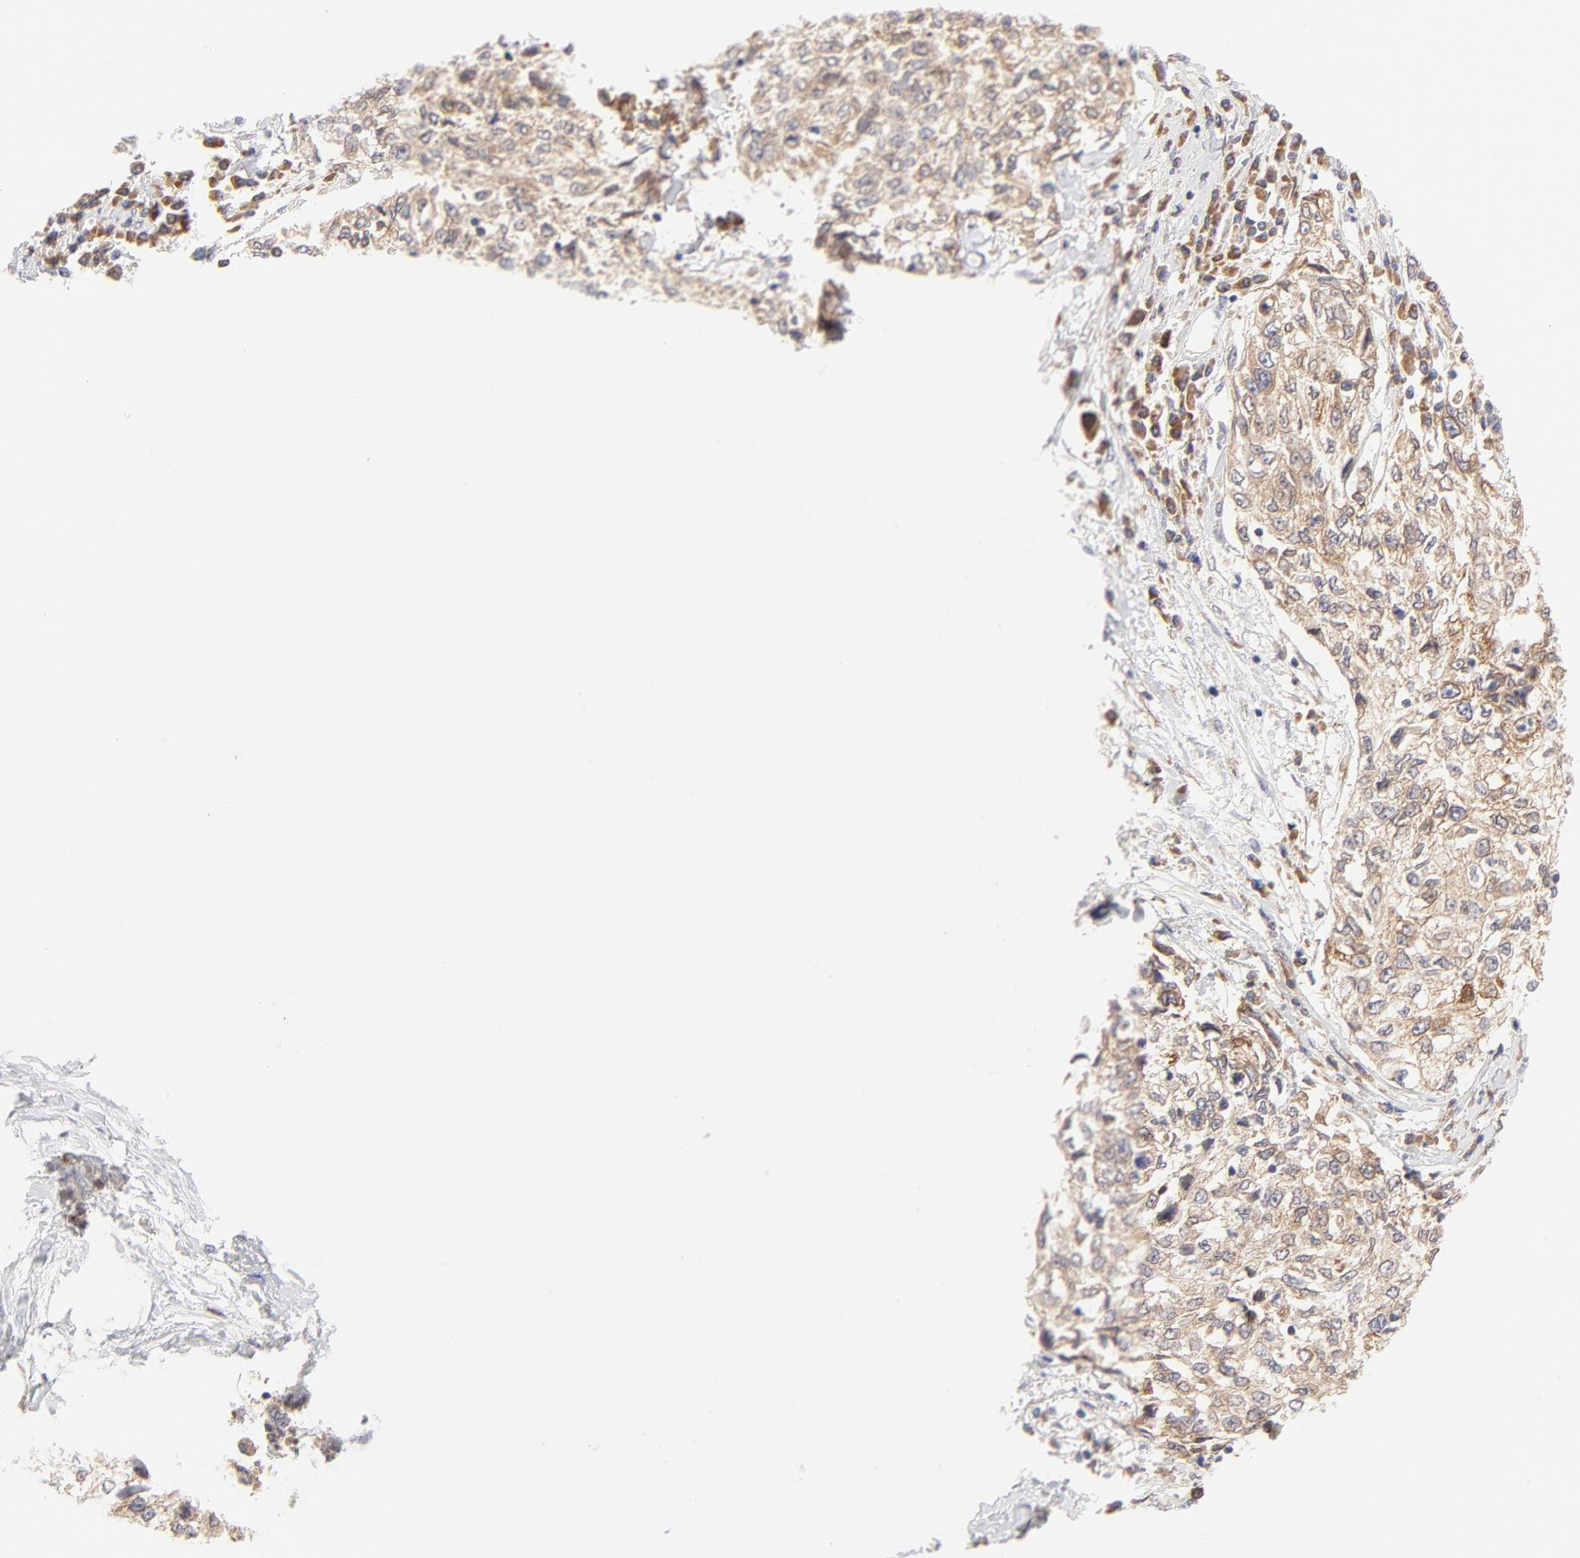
{"staining": {"intensity": "moderate", "quantity": ">75%", "location": "cytoplasmic/membranous"}, "tissue": "cervical cancer", "cell_type": "Tumor cells", "image_type": "cancer", "snomed": [{"axis": "morphology", "description": "Normal tissue, NOS"}, {"axis": "morphology", "description": "Squamous cell carcinoma, NOS"}, {"axis": "topography", "description": "Cervix"}], "caption": "Squamous cell carcinoma (cervical) stained with a protein marker reveals moderate staining in tumor cells.", "gene": "RPS6KA1", "patient": {"sex": "female", "age": 45}}